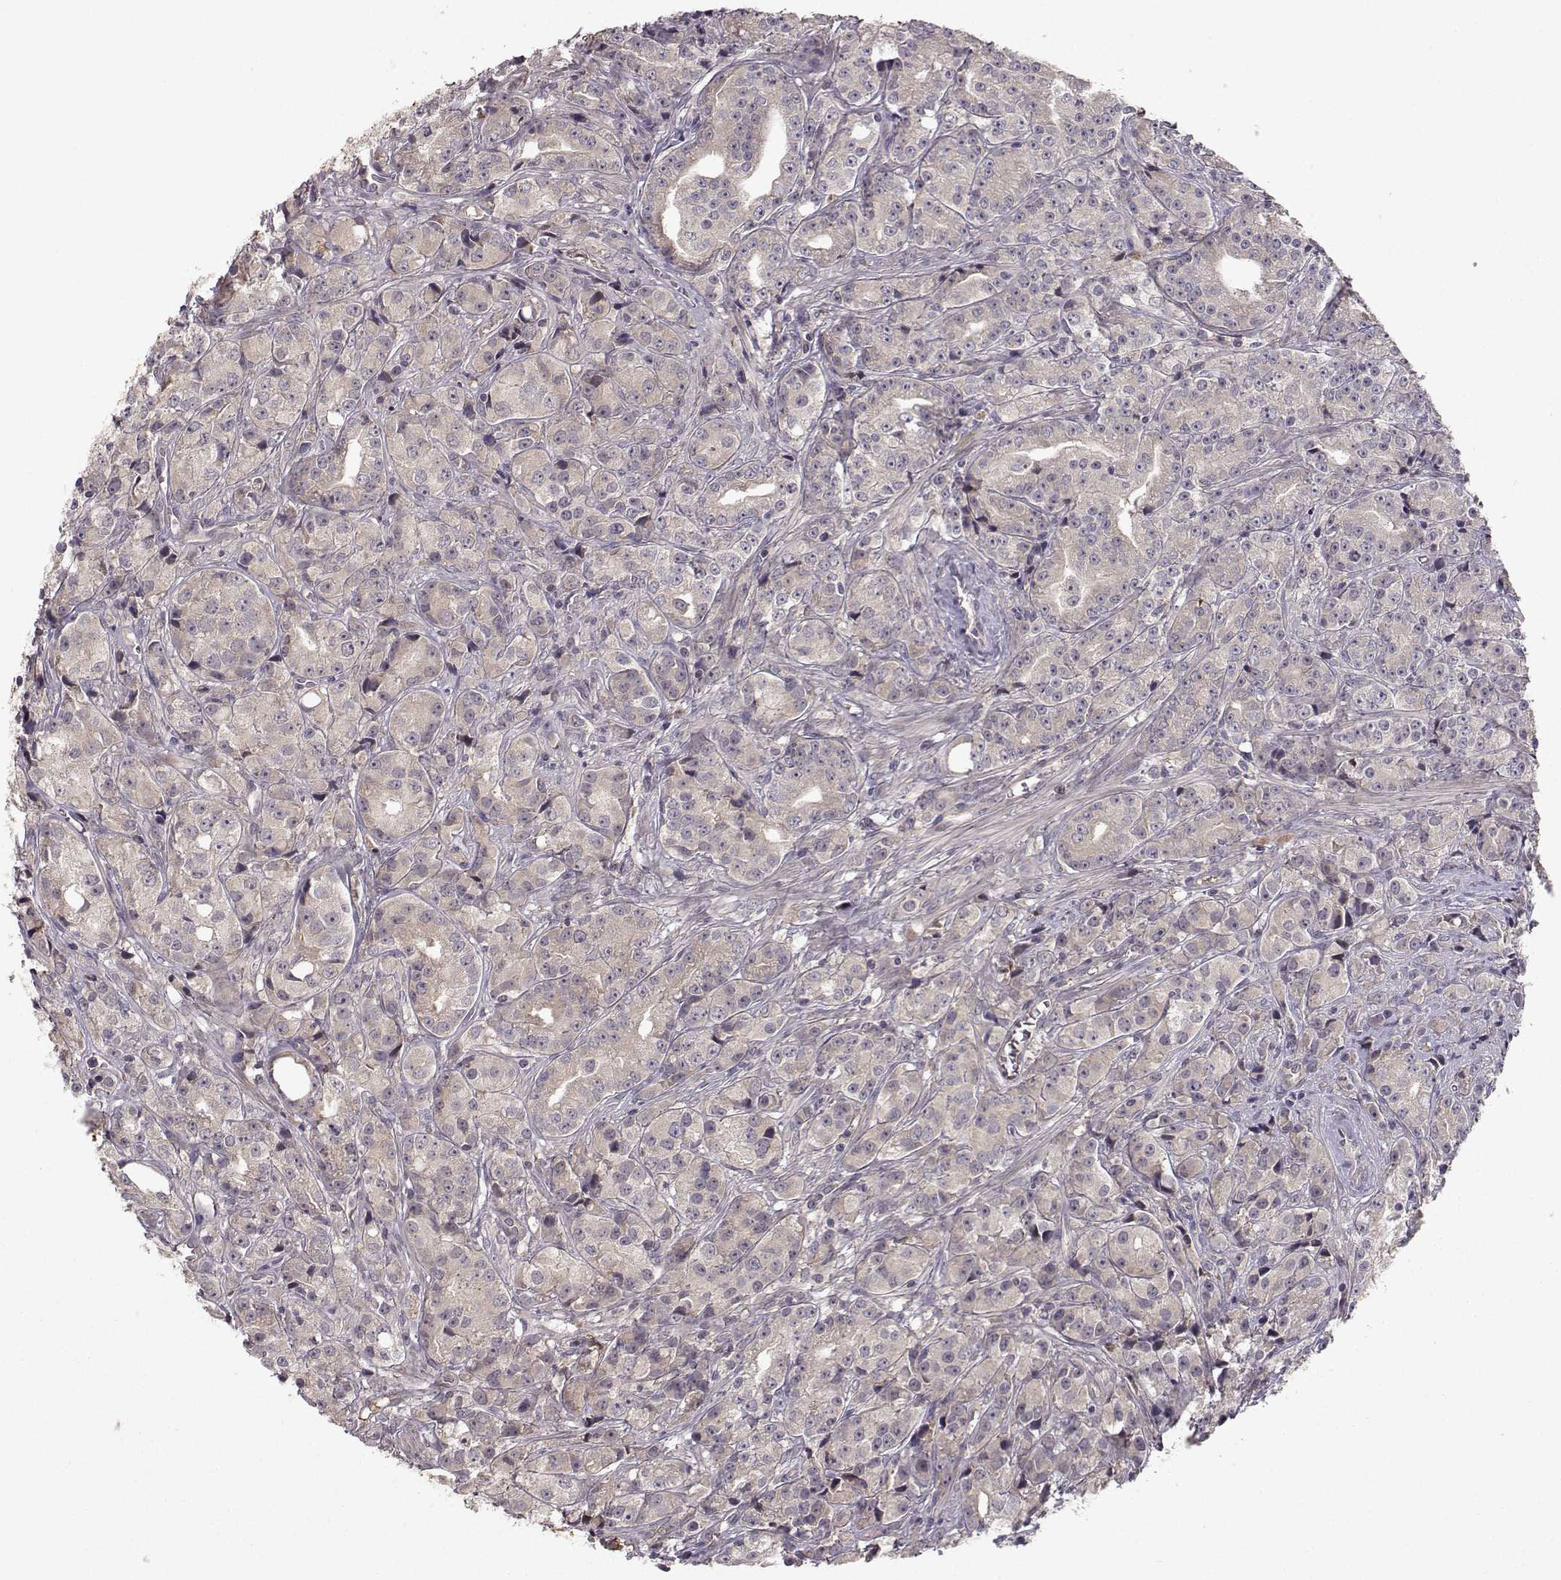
{"staining": {"intensity": "negative", "quantity": "none", "location": "none"}, "tissue": "prostate cancer", "cell_type": "Tumor cells", "image_type": "cancer", "snomed": [{"axis": "morphology", "description": "Adenocarcinoma, Medium grade"}, {"axis": "topography", "description": "Prostate"}], "caption": "Prostate adenocarcinoma (medium-grade) stained for a protein using immunohistochemistry (IHC) demonstrates no expression tumor cells.", "gene": "WNT6", "patient": {"sex": "male", "age": 74}}